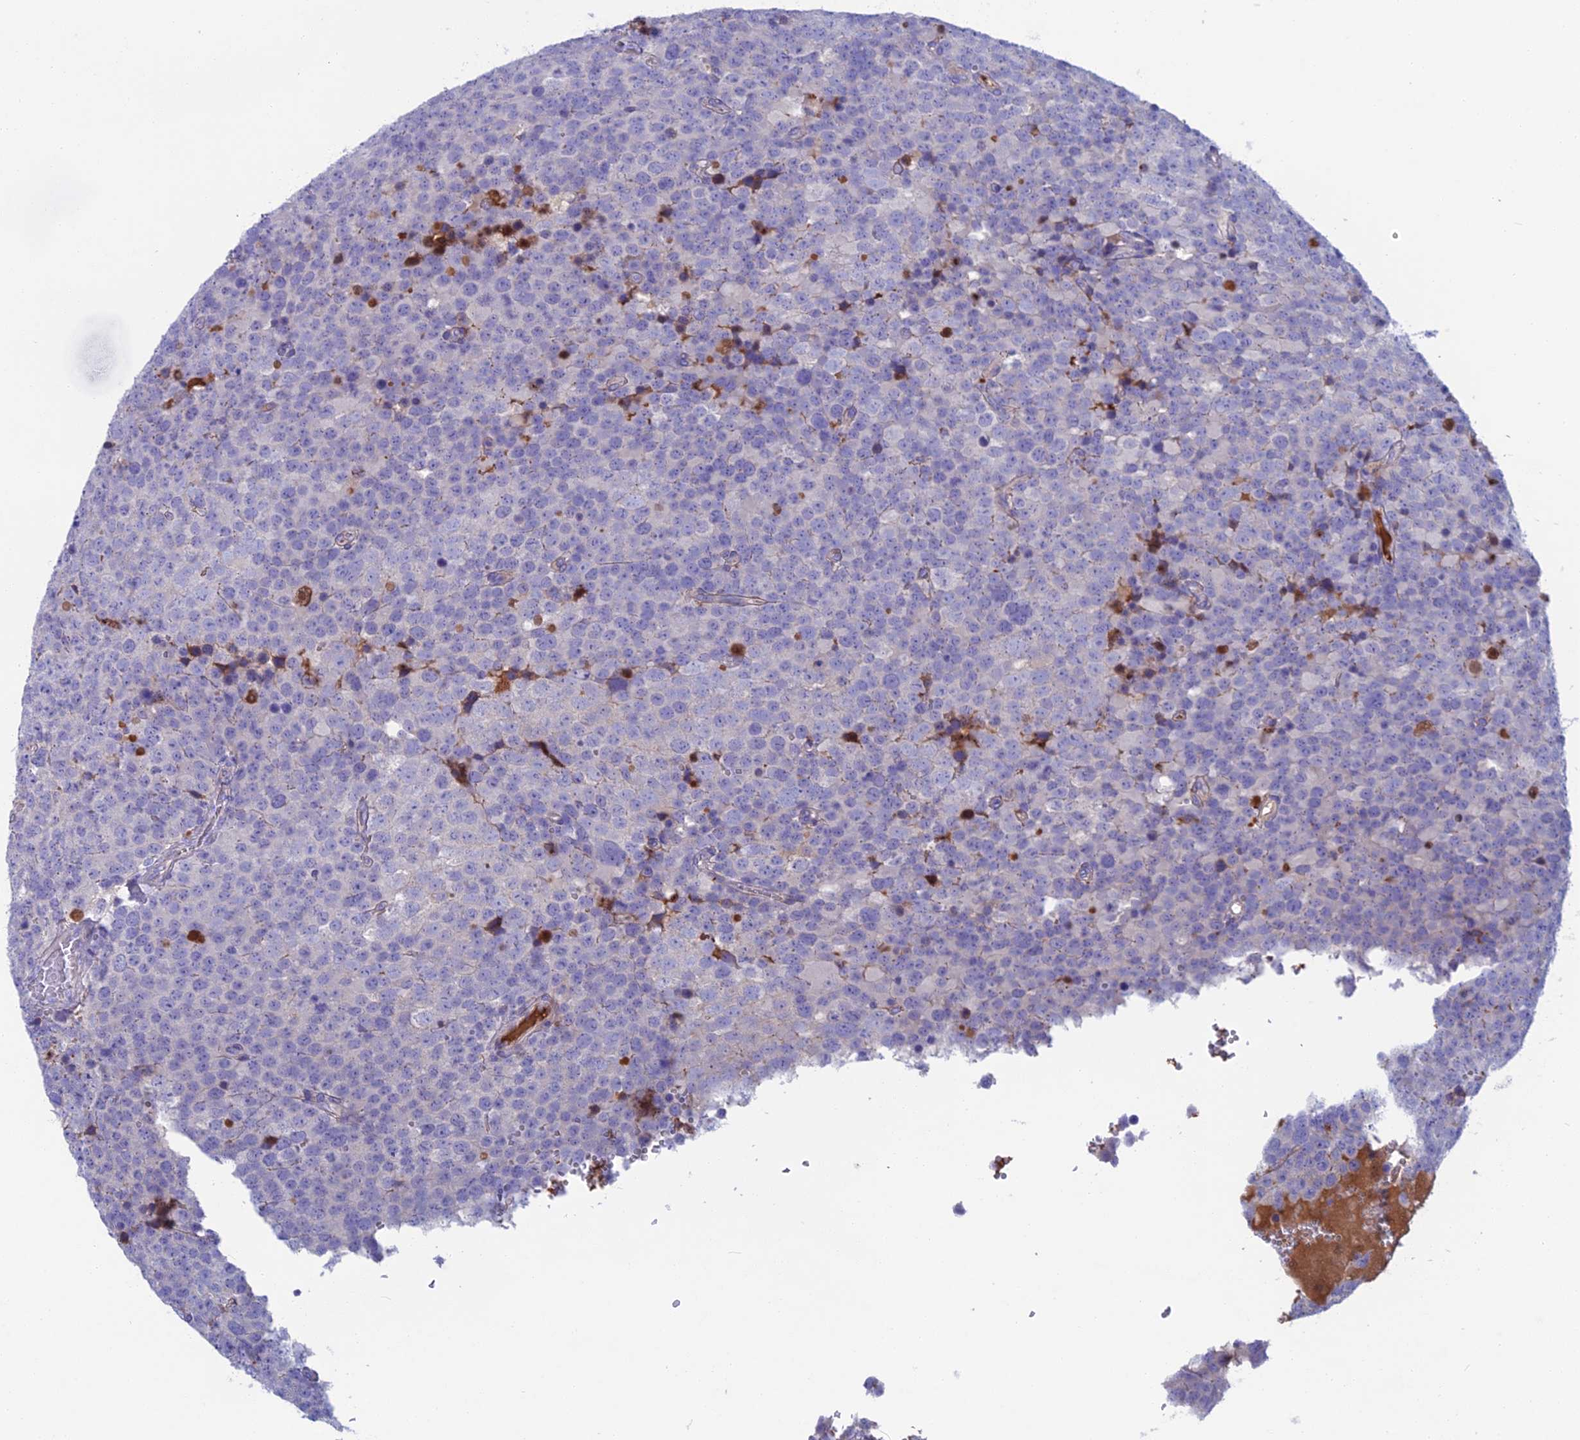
{"staining": {"intensity": "negative", "quantity": "none", "location": "none"}, "tissue": "testis cancer", "cell_type": "Tumor cells", "image_type": "cancer", "snomed": [{"axis": "morphology", "description": "Seminoma, NOS"}, {"axis": "topography", "description": "Testis"}], "caption": "Immunohistochemistry (IHC) of testis cancer demonstrates no expression in tumor cells.", "gene": "SNAP91", "patient": {"sex": "male", "age": 71}}